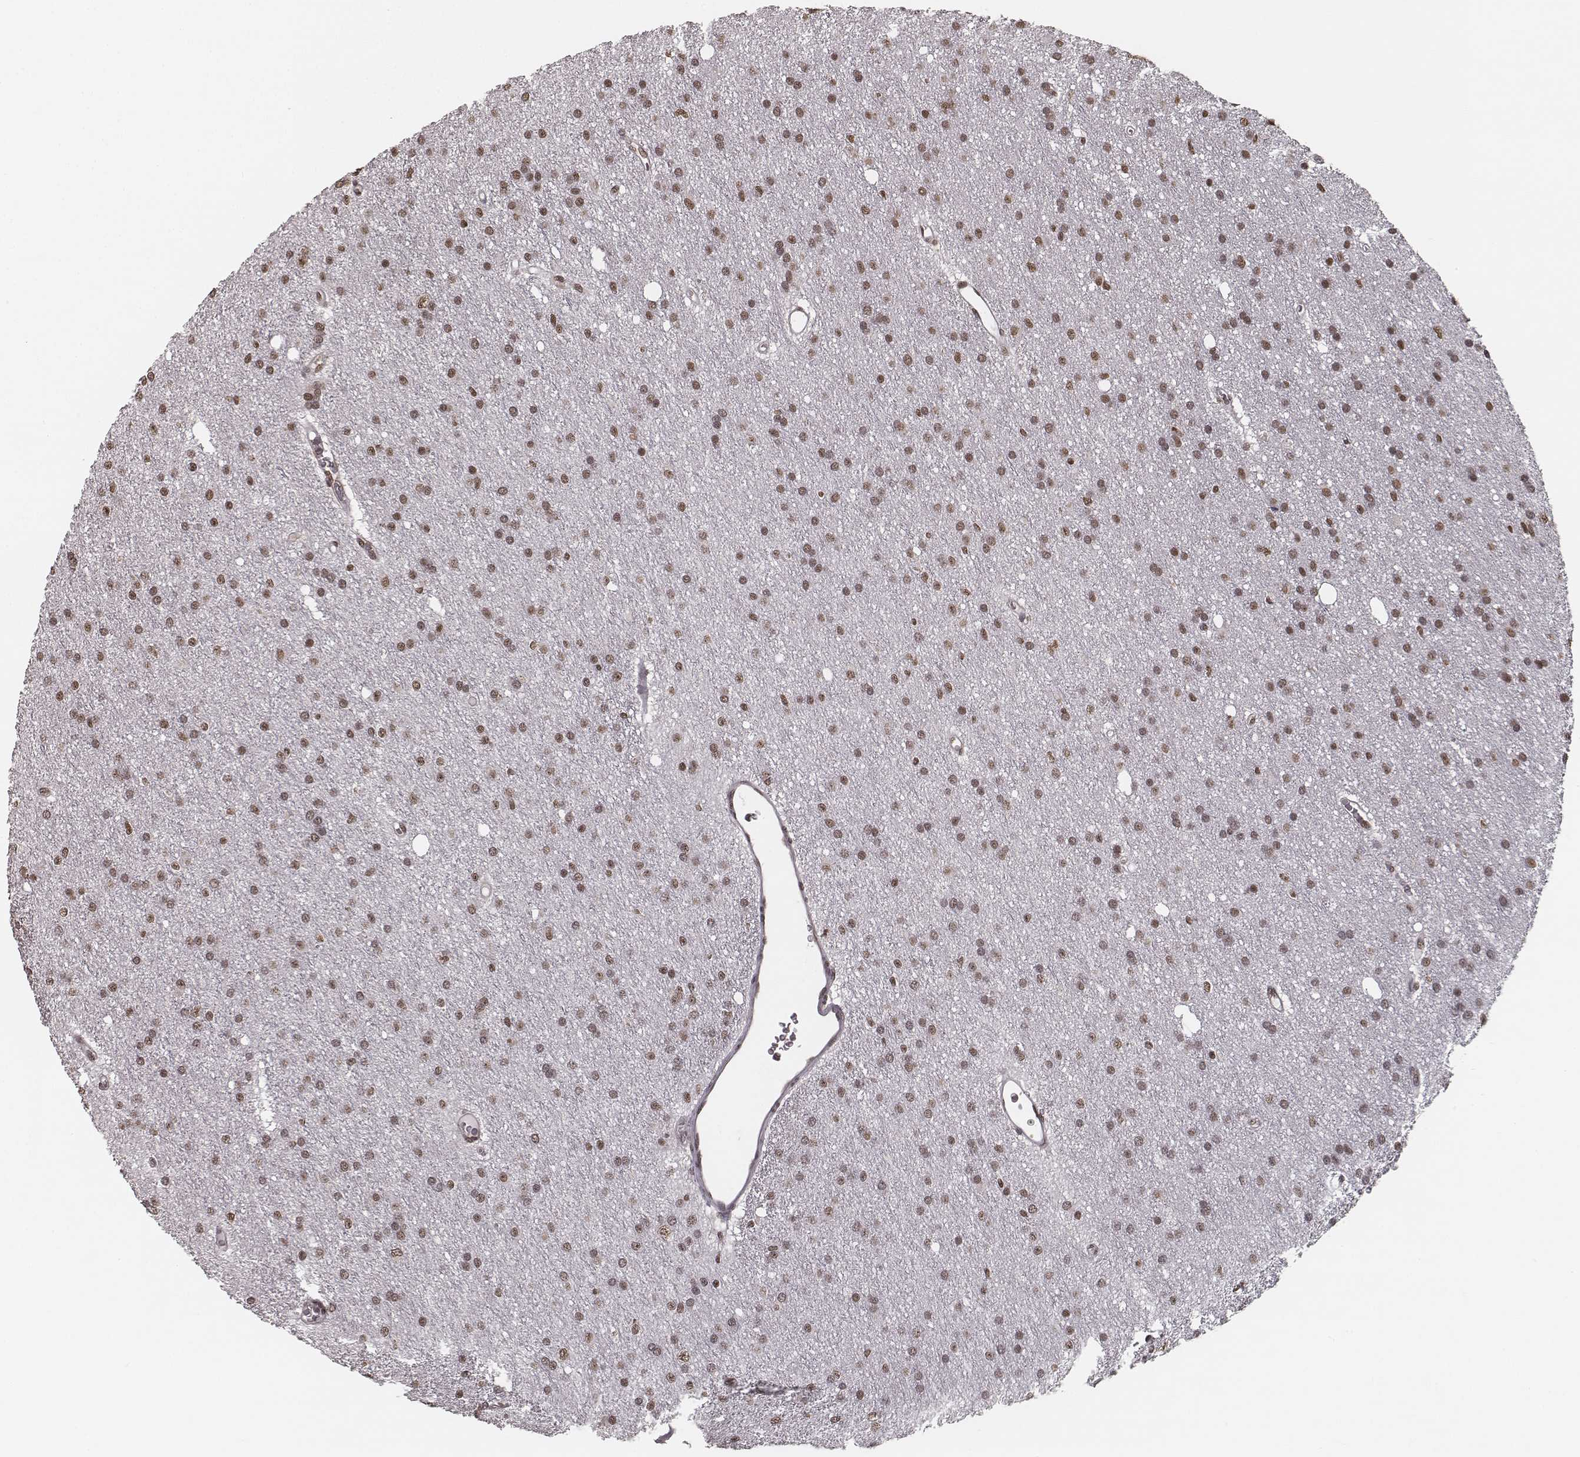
{"staining": {"intensity": "moderate", "quantity": ">75%", "location": "nuclear"}, "tissue": "glioma", "cell_type": "Tumor cells", "image_type": "cancer", "snomed": [{"axis": "morphology", "description": "Glioma, malignant, Low grade"}, {"axis": "topography", "description": "Brain"}], "caption": "The immunohistochemical stain shows moderate nuclear staining in tumor cells of glioma tissue.", "gene": "HMGA2", "patient": {"sex": "male", "age": 27}}